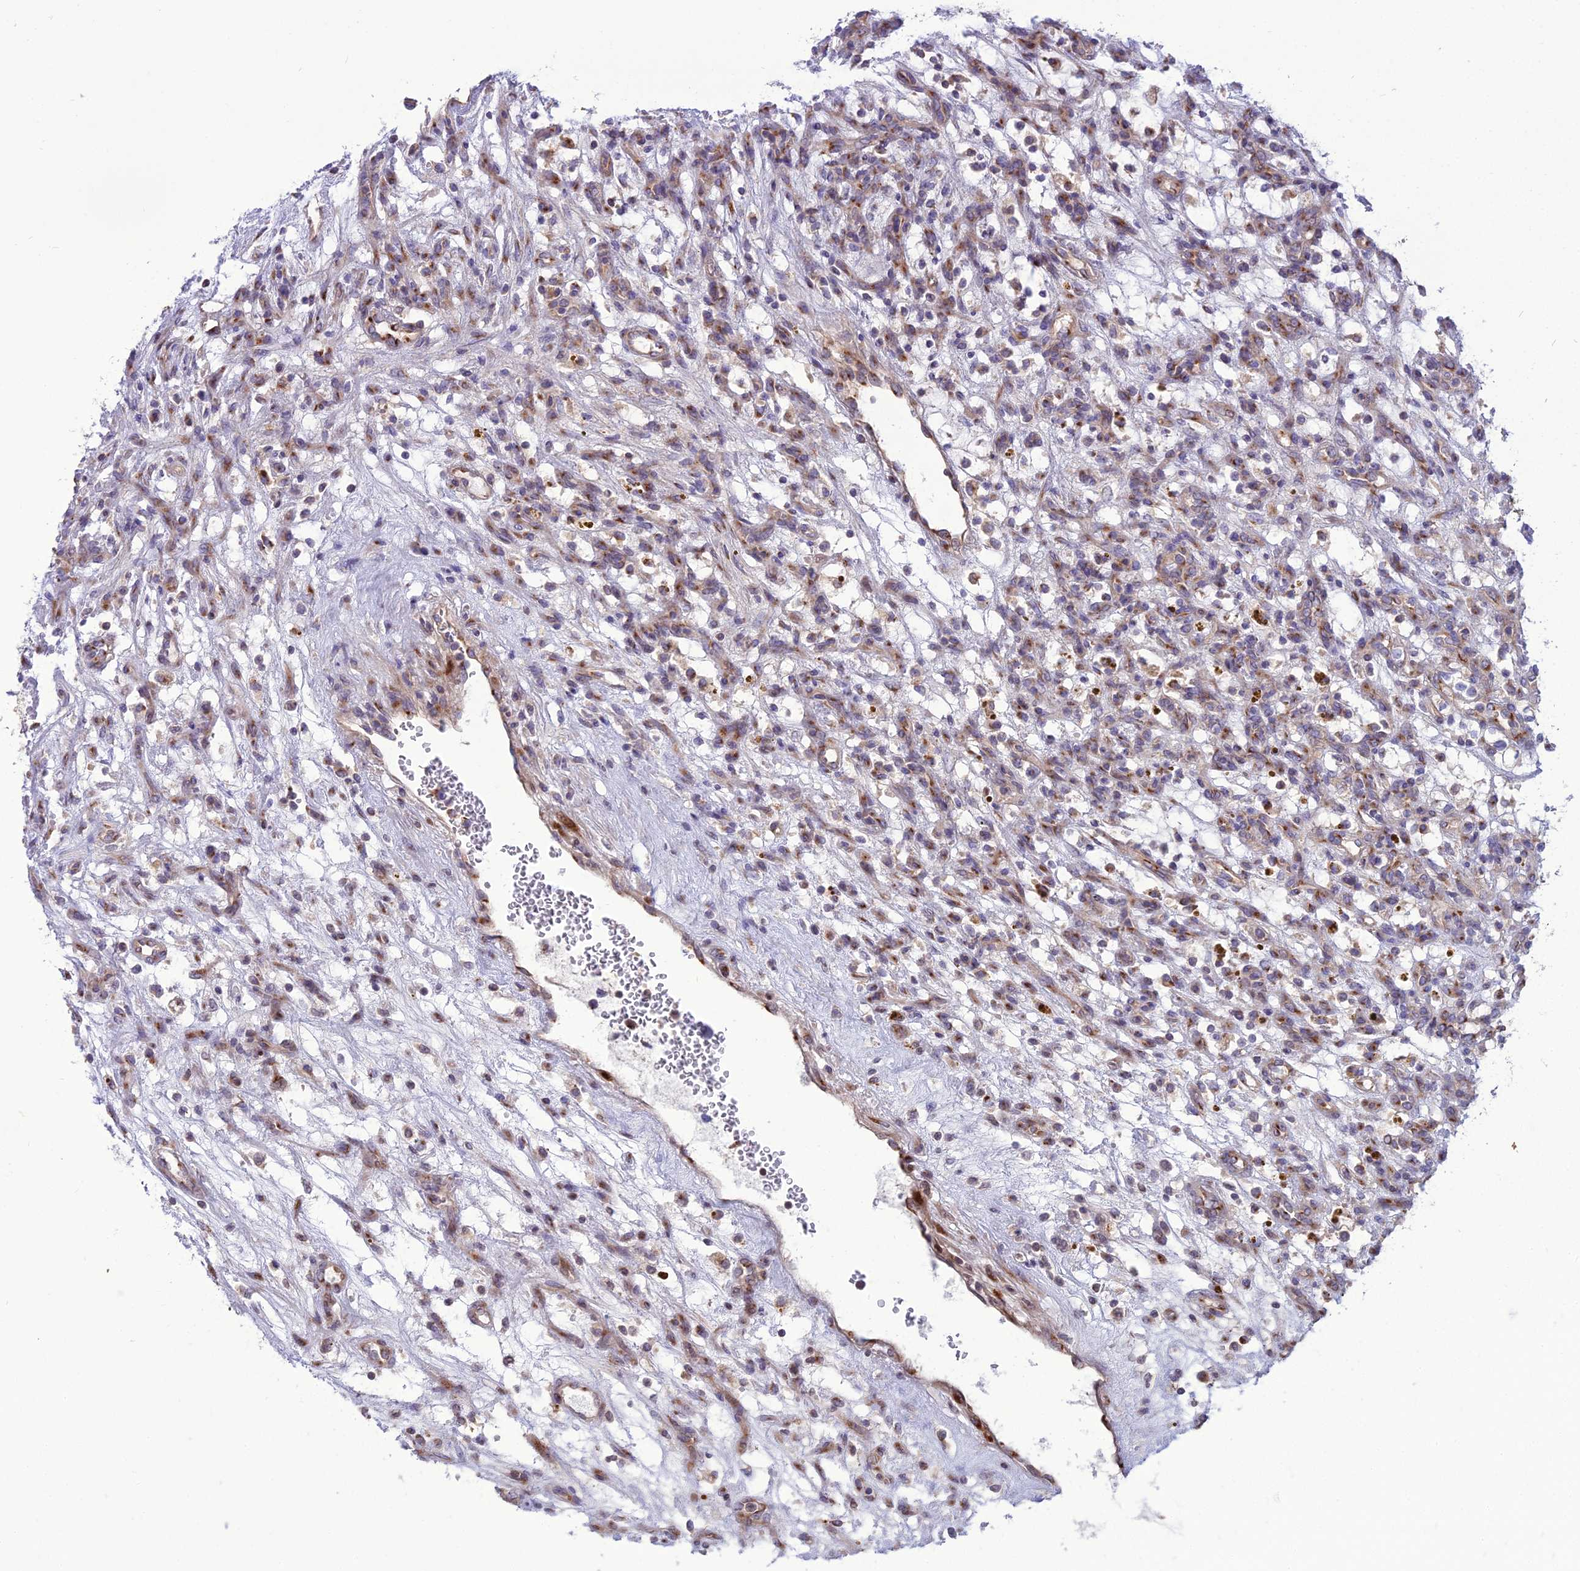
{"staining": {"intensity": "moderate", "quantity": "25%-75%", "location": "cytoplasmic/membranous"}, "tissue": "renal cancer", "cell_type": "Tumor cells", "image_type": "cancer", "snomed": [{"axis": "morphology", "description": "Adenocarcinoma, NOS"}, {"axis": "topography", "description": "Kidney"}], "caption": "An image of human renal cancer stained for a protein shows moderate cytoplasmic/membranous brown staining in tumor cells.", "gene": "SPRYD7", "patient": {"sex": "female", "age": 57}}